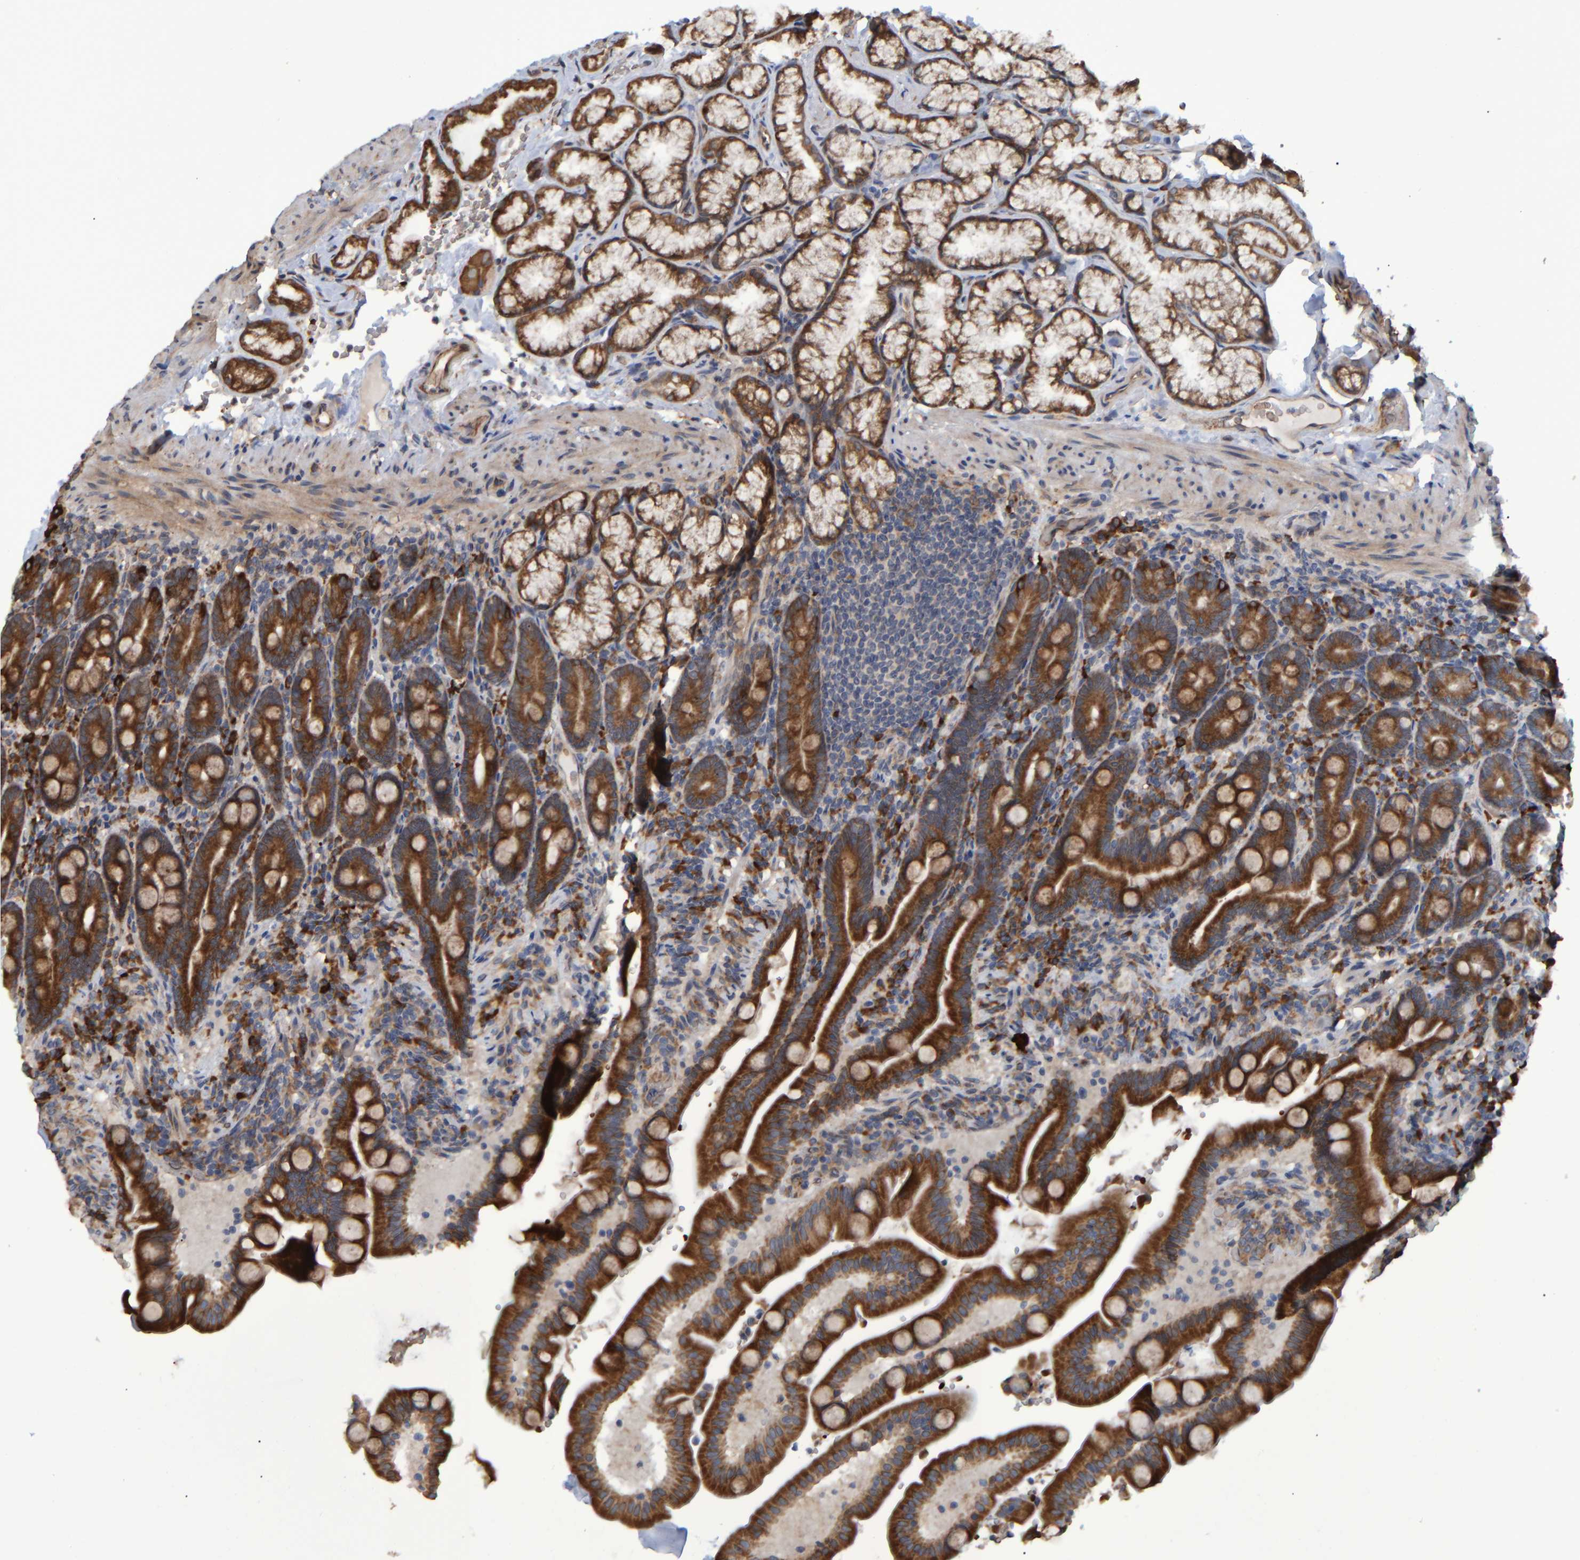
{"staining": {"intensity": "strong", "quantity": ">75%", "location": "cytoplasmic/membranous"}, "tissue": "duodenum", "cell_type": "Glandular cells", "image_type": "normal", "snomed": [{"axis": "morphology", "description": "Normal tissue, NOS"}, {"axis": "topography", "description": "Duodenum"}], "caption": "Strong cytoplasmic/membranous positivity for a protein is identified in about >75% of glandular cells of normal duodenum using immunohistochemistry (IHC).", "gene": "SPAG5", "patient": {"sex": "male", "age": 54}}